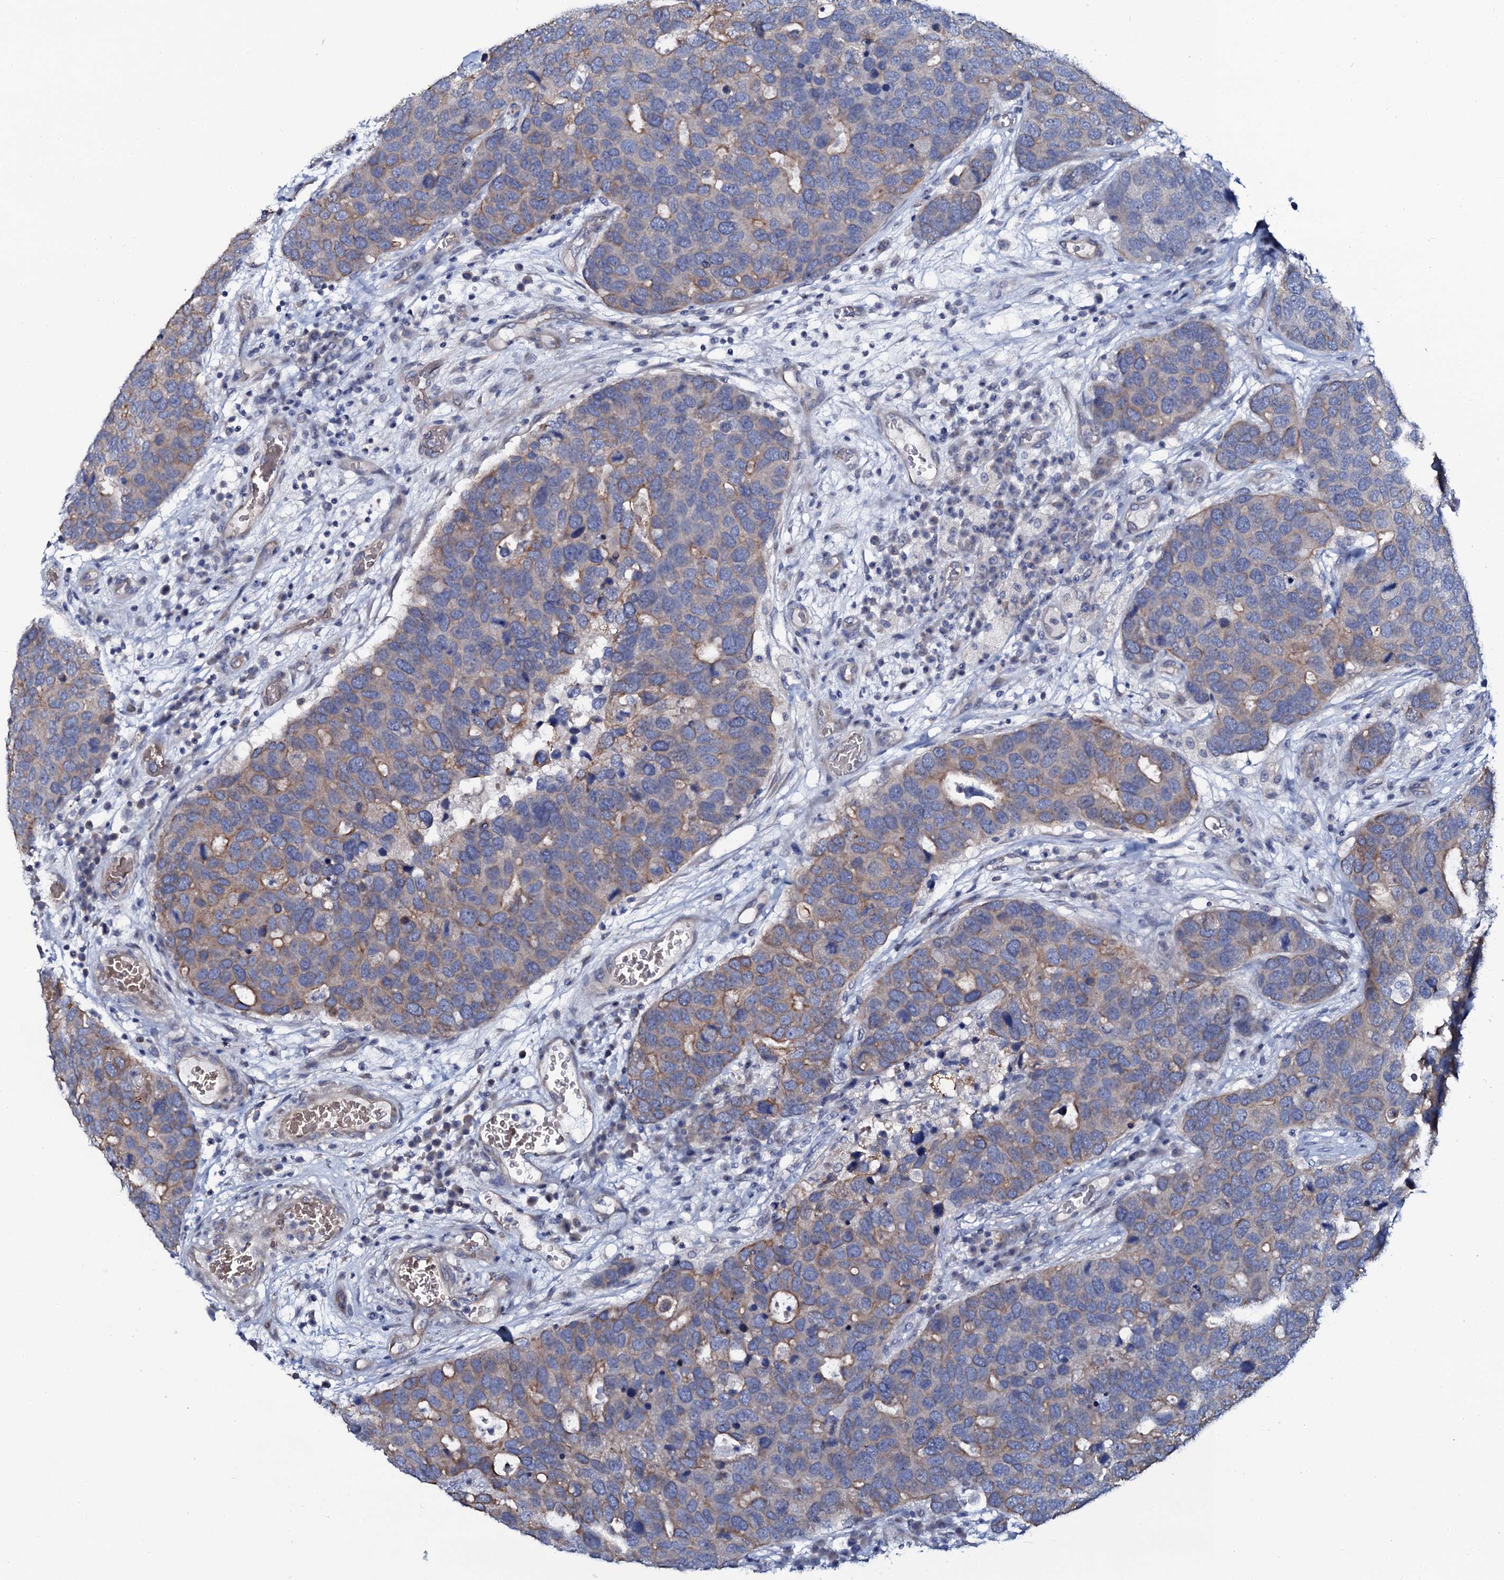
{"staining": {"intensity": "moderate", "quantity": "<25%", "location": "cytoplasmic/membranous"}, "tissue": "breast cancer", "cell_type": "Tumor cells", "image_type": "cancer", "snomed": [{"axis": "morphology", "description": "Duct carcinoma"}, {"axis": "topography", "description": "Breast"}], "caption": "Breast cancer tissue exhibits moderate cytoplasmic/membranous positivity in about <25% of tumor cells, visualized by immunohistochemistry. The staining was performed using DAB (3,3'-diaminobenzidine), with brown indicating positive protein expression. Nuclei are stained blue with hematoxylin.", "gene": "C10orf88", "patient": {"sex": "female", "age": 83}}